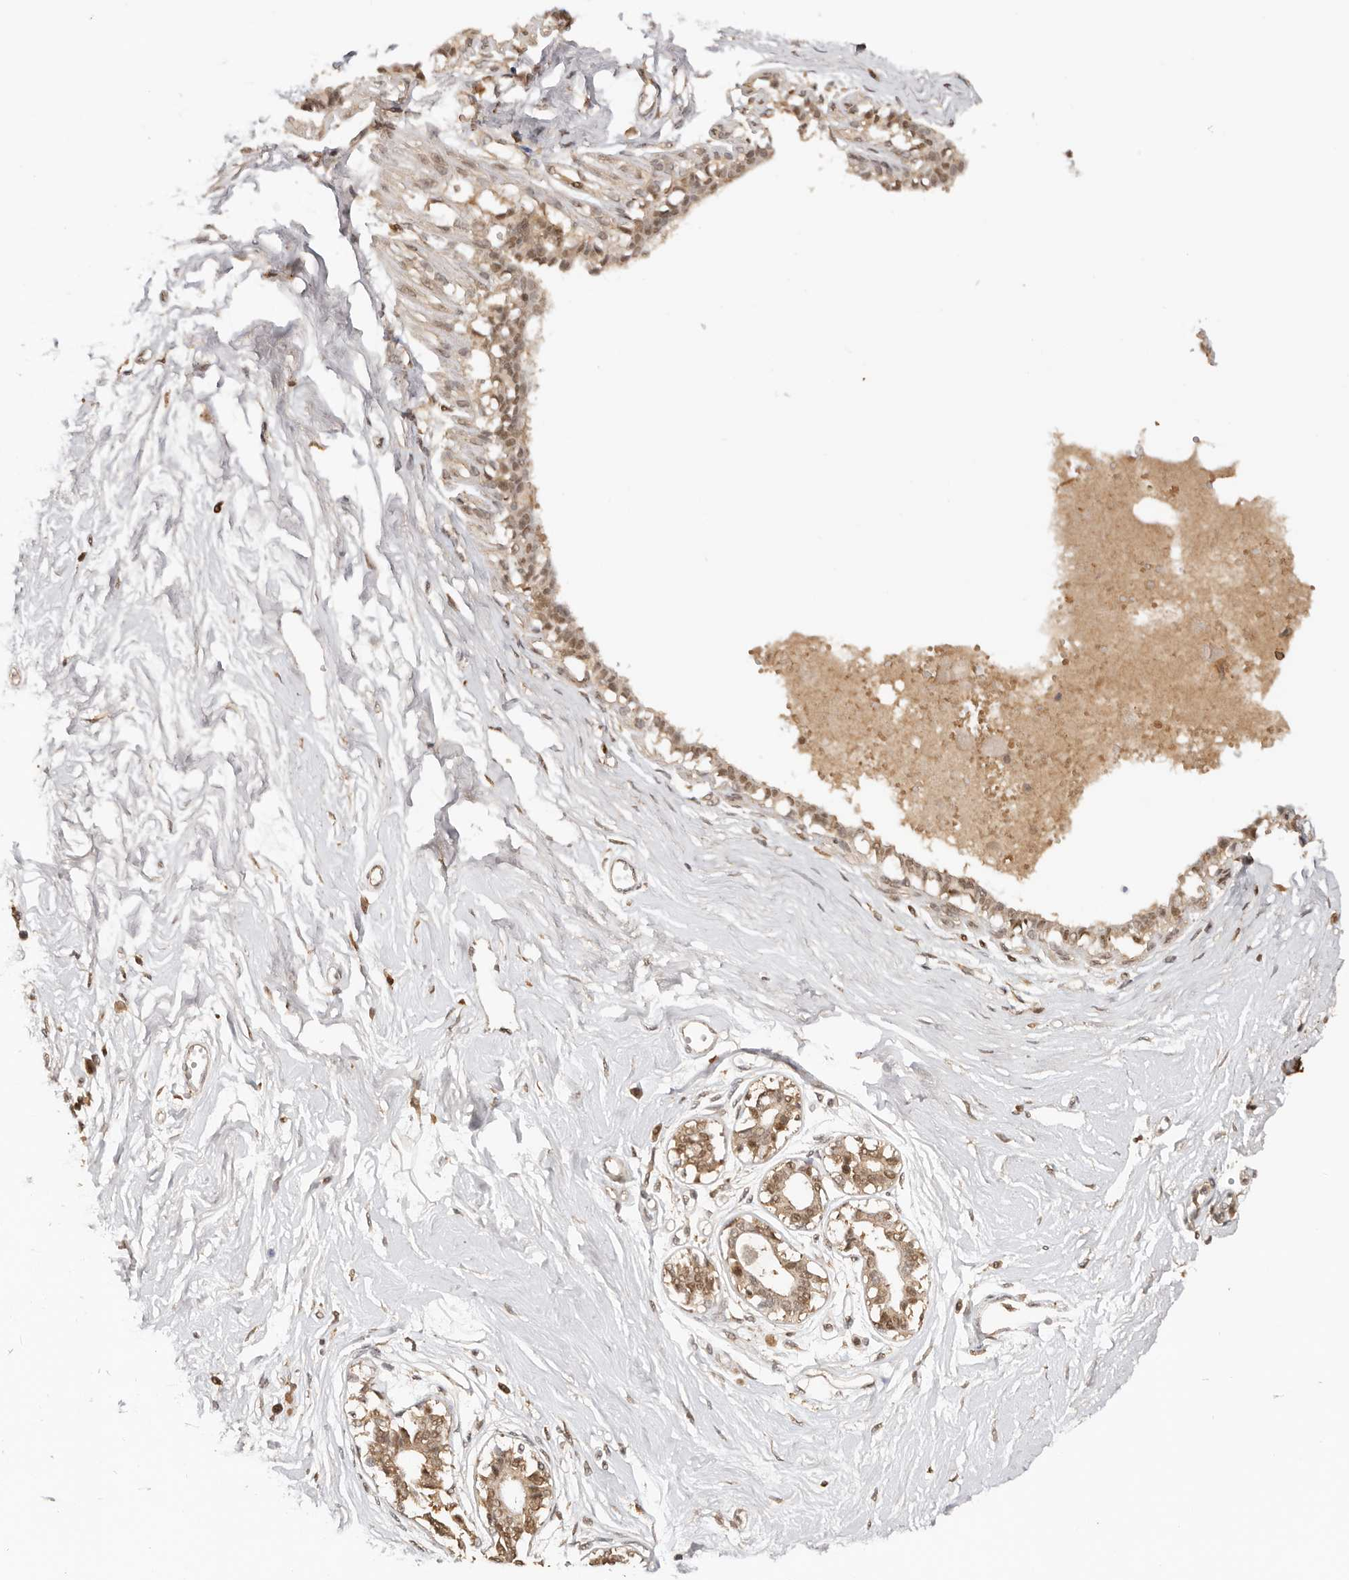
{"staining": {"intensity": "negative", "quantity": "none", "location": "none"}, "tissue": "breast", "cell_type": "Adipocytes", "image_type": "normal", "snomed": [{"axis": "morphology", "description": "Normal tissue, NOS"}, {"axis": "topography", "description": "Breast"}], "caption": "Human breast stained for a protein using immunohistochemistry demonstrates no expression in adipocytes.", "gene": "SEC14L1", "patient": {"sex": "female", "age": 45}}